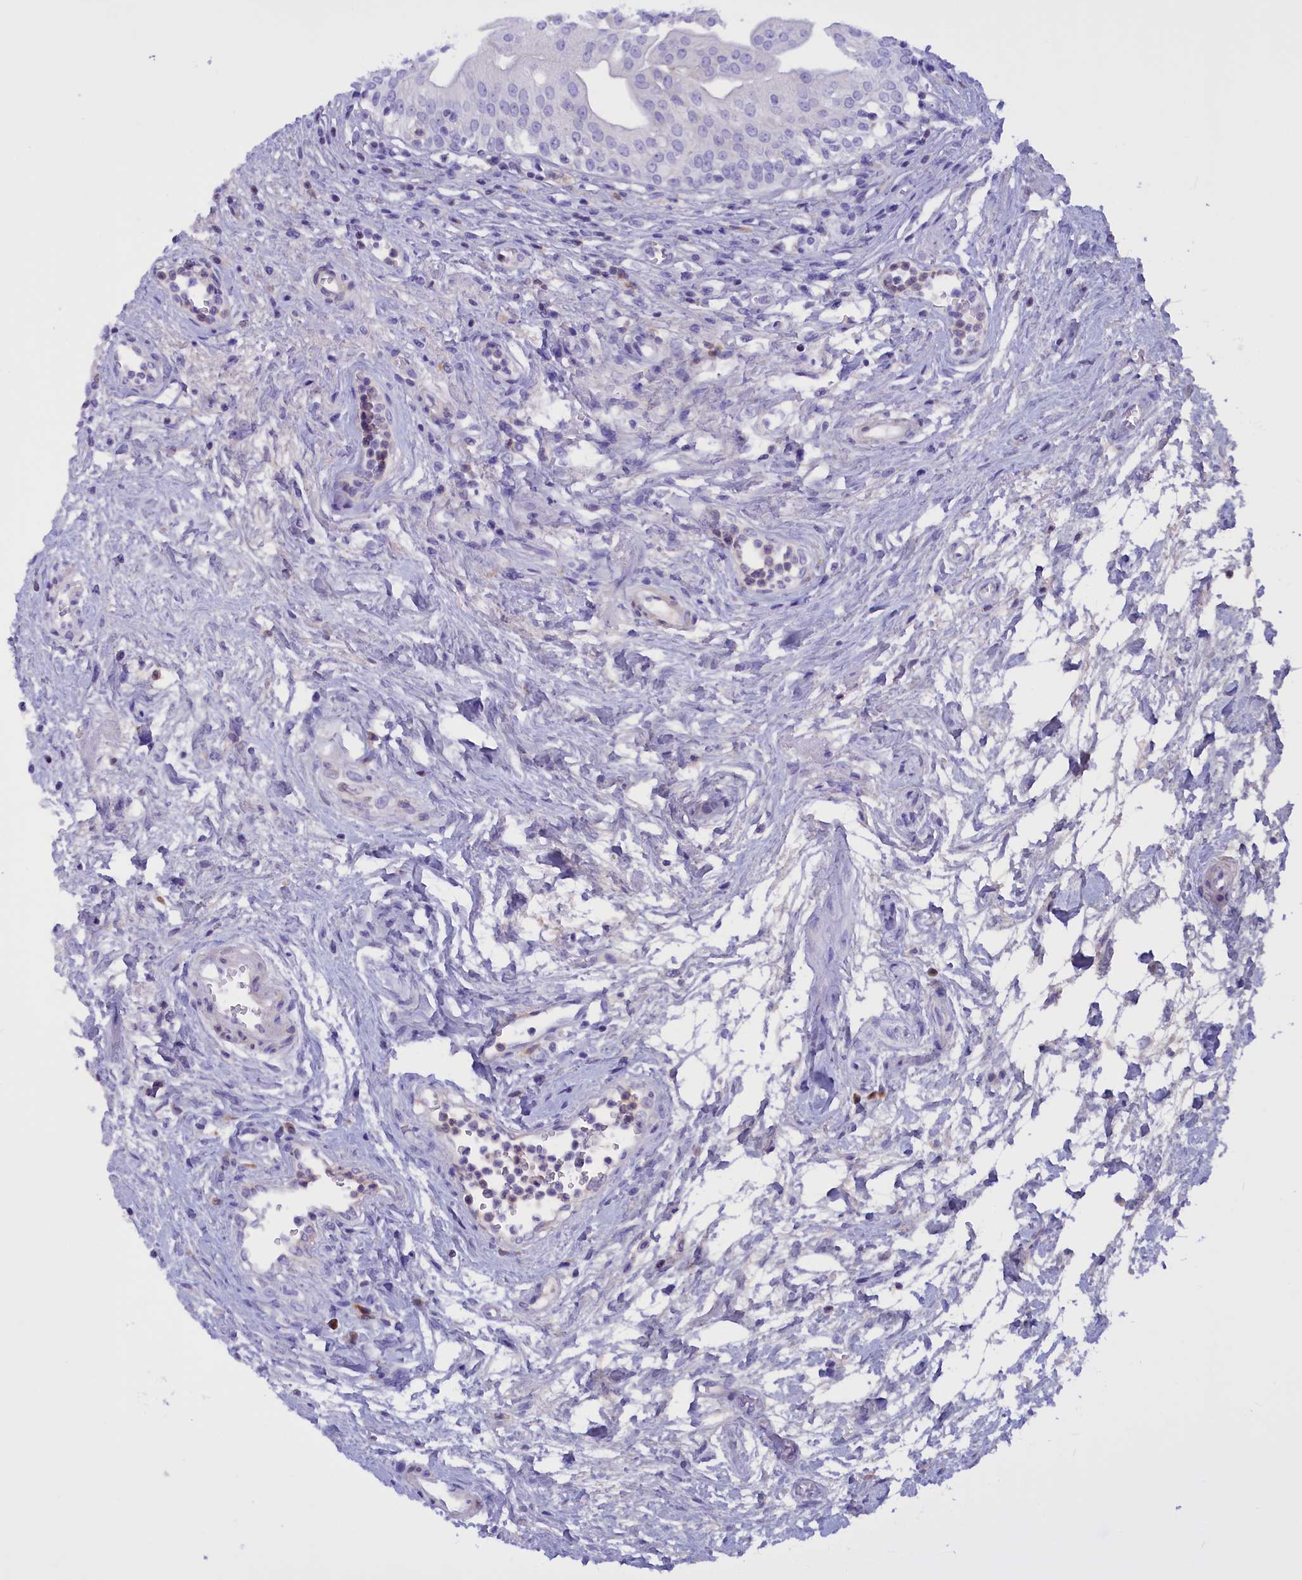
{"staining": {"intensity": "negative", "quantity": "none", "location": "none"}, "tissue": "urinary bladder", "cell_type": "Urothelial cells", "image_type": "normal", "snomed": [{"axis": "morphology", "description": "Normal tissue, NOS"}, {"axis": "morphology", "description": "Inflammation, NOS"}, {"axis": "topography", "description": "Urinary bladder"}], "caption": "The image exhibits no staining of urothelial cells in benign urinary bladder.", "gene": "PROK2", "patient": {"sex": "male", "age": 63}}